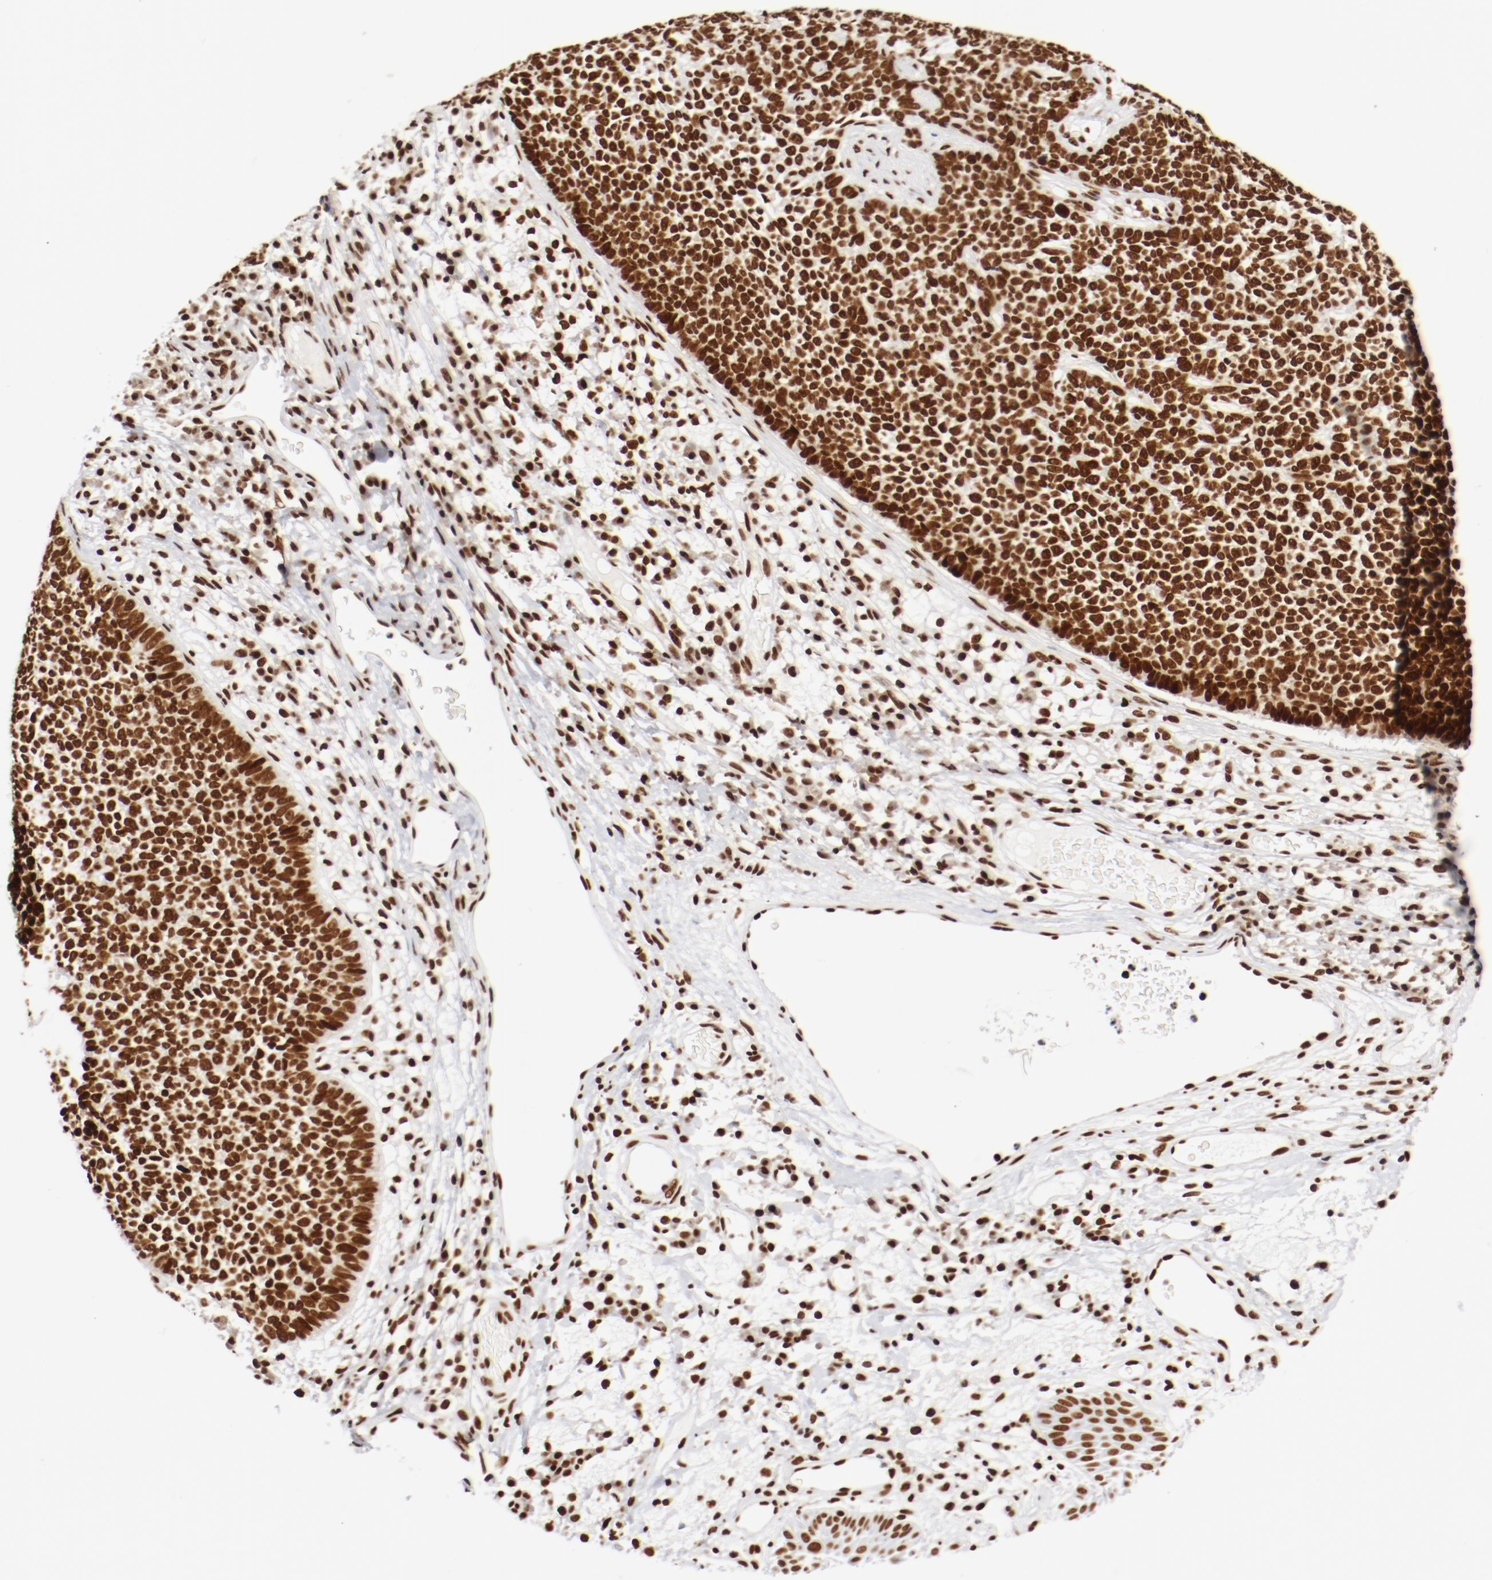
{"staining": {"intensity": "strong", "quantity": ">75%", "location": "nuclear"}, "tissue": "skin cancer", "cell_type": "Tumor cells", "image_type": "cancer", "snomed": [{"axis": "morphology", "description": "Basal cell carcinoma"}, {"axis": "topography", "description": "Skin"}], "caption": "Protein expression analysis of human skin basal cell carcinoma reveals strong nuclear positivity in about >75% of tumor cells. (Stains: DAB (3,3'-diaminobenzidine) in brown, nuclei in blue, Microscopy: brightfield microscopy at high magnification).", "gene": "CTBP1", "patient": {"sex": "female", "age": 84}}